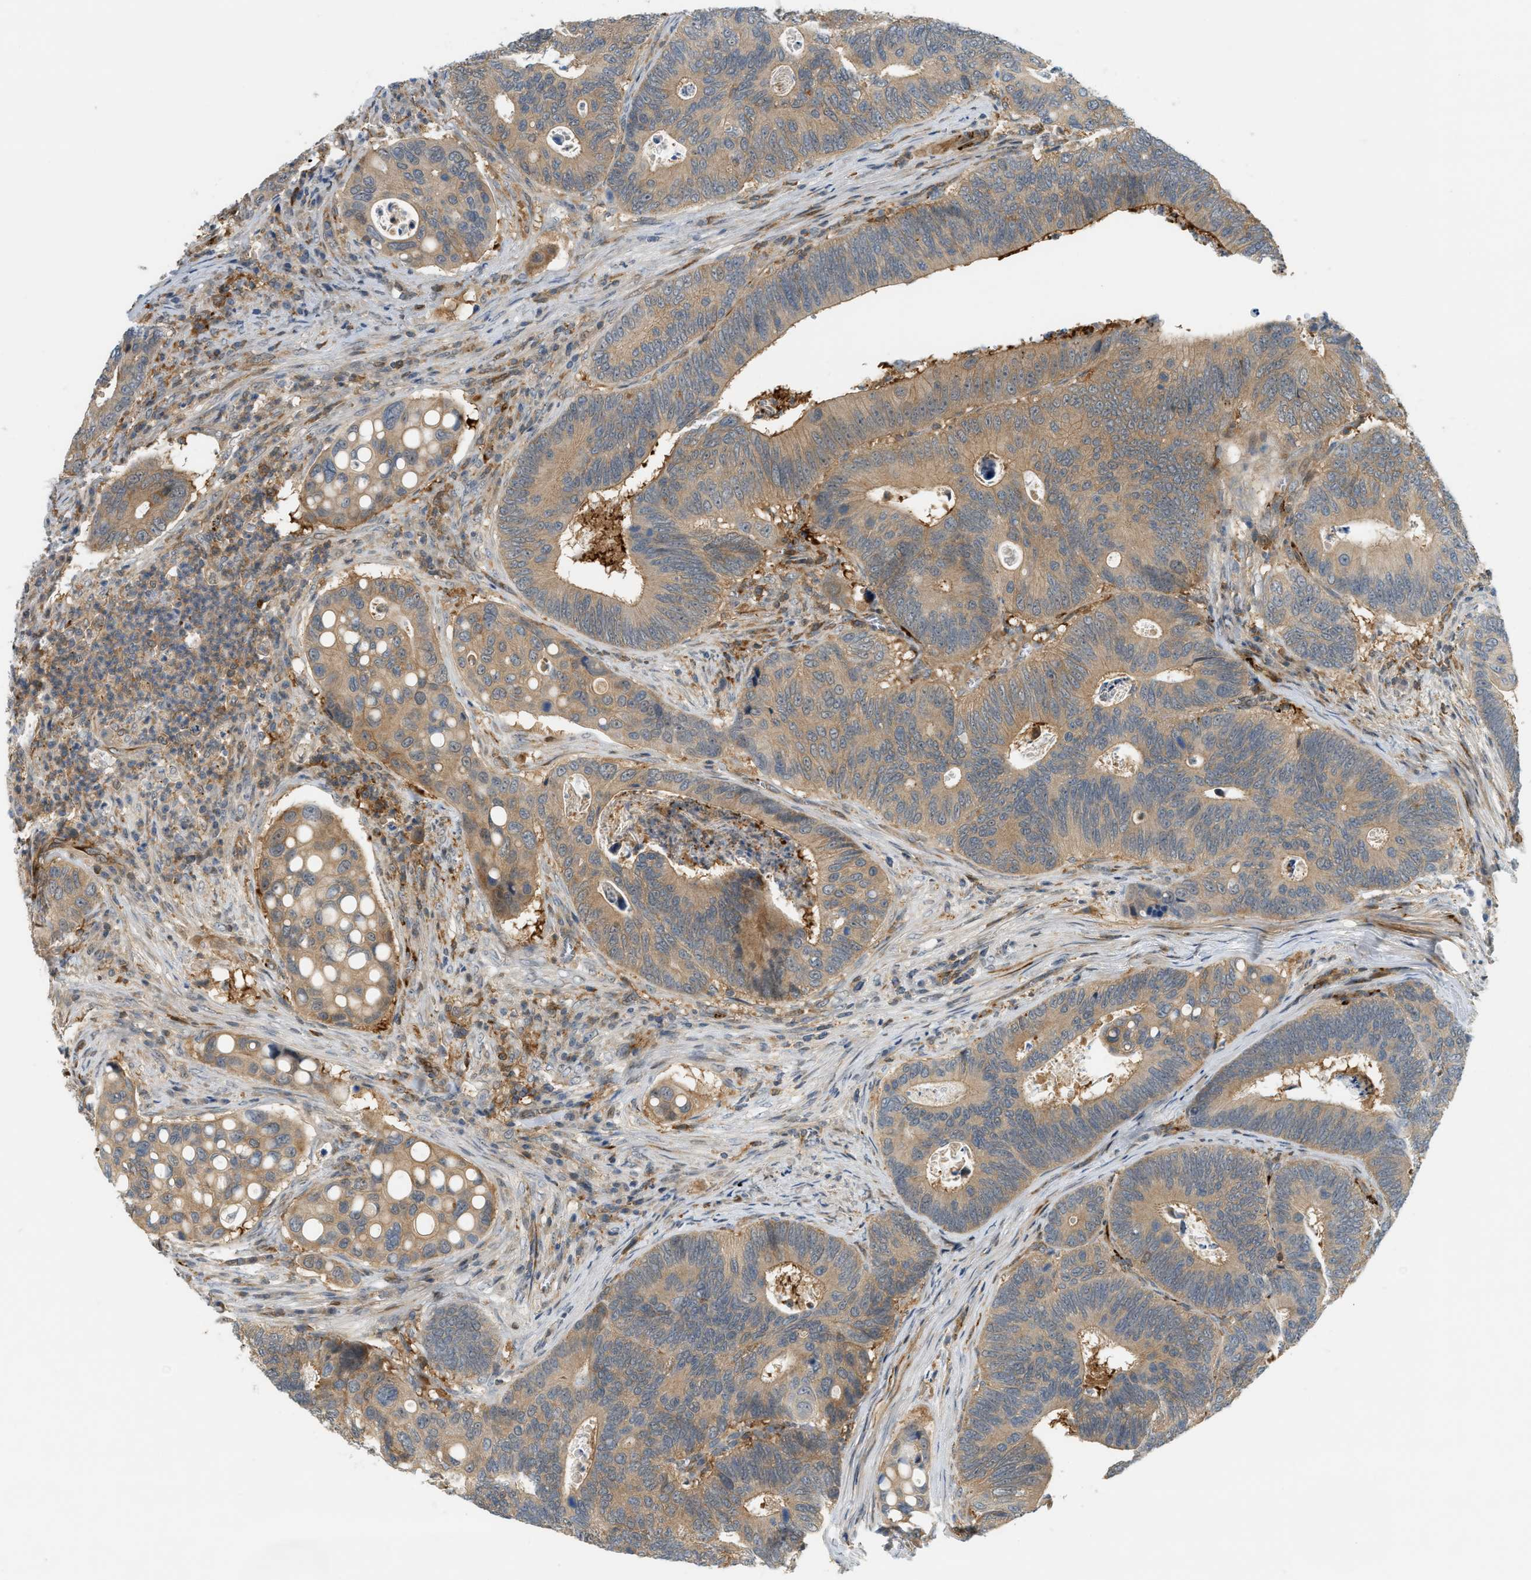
{"staining": {"intensity": "weak", "quantity": ">75%", "location": "cytoplasmic/membranous"}, "tissue": "colorectal cancer", "cell_type": "Tumor cells", "image_type": "cancer", "snomed": [{"axis": "morphology", "description": "Inflammation, NOS"}, {"axis": "morphology", "description": "Adenocarcinoma, NOS"}, {"axis": "topography", "description": "Colon"}], "caption": "Adenocarcinoma (colorectal) was stained to show a protein in brown. There is low levels of weak cytoplasmic/membranous expression in approximately >75% of tumor cells.", "gene": "PDCL3", "patient": {"sex": "male", "age": 72}}